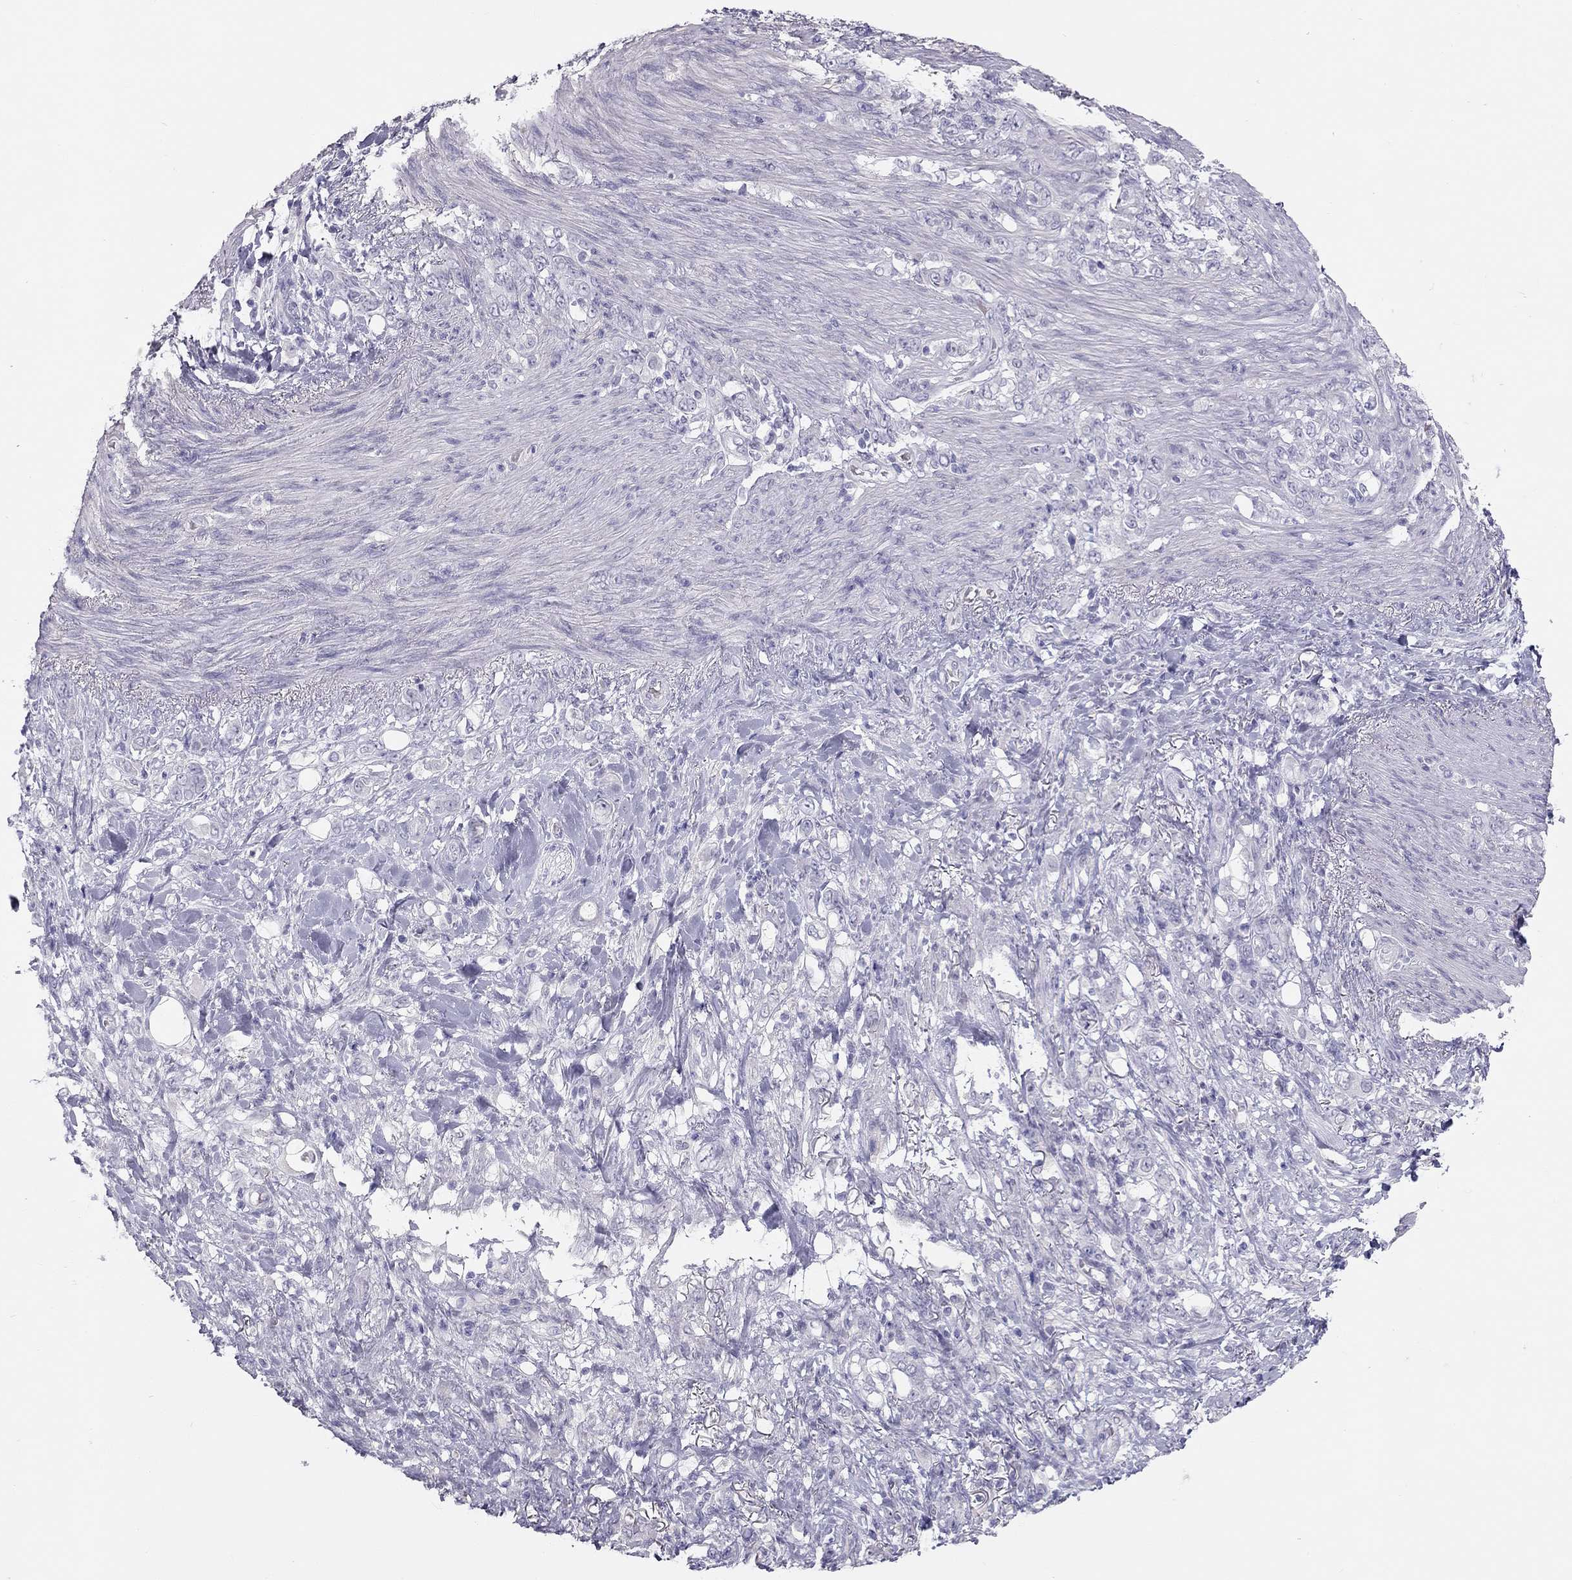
{"staining": {"intensity": "negative", "quantity": "none", "location": "none"}, "tissue": "stomach cancer", "cell_type": "Tumor cells", "image_type": "cancer", "snomed": [{"axis": "morphology", "description": "Adenocarcinoma, NOS"}, {"axis": "topography", "description": "Stomach"}], "caption": "Human adenocarcinoma (stomach) stained for a protein using immunohistochemistry (IHC) shows no staining in tumor cells.", "gene": "SPATA12", "patient": {"sex": "female", "age": 79}}